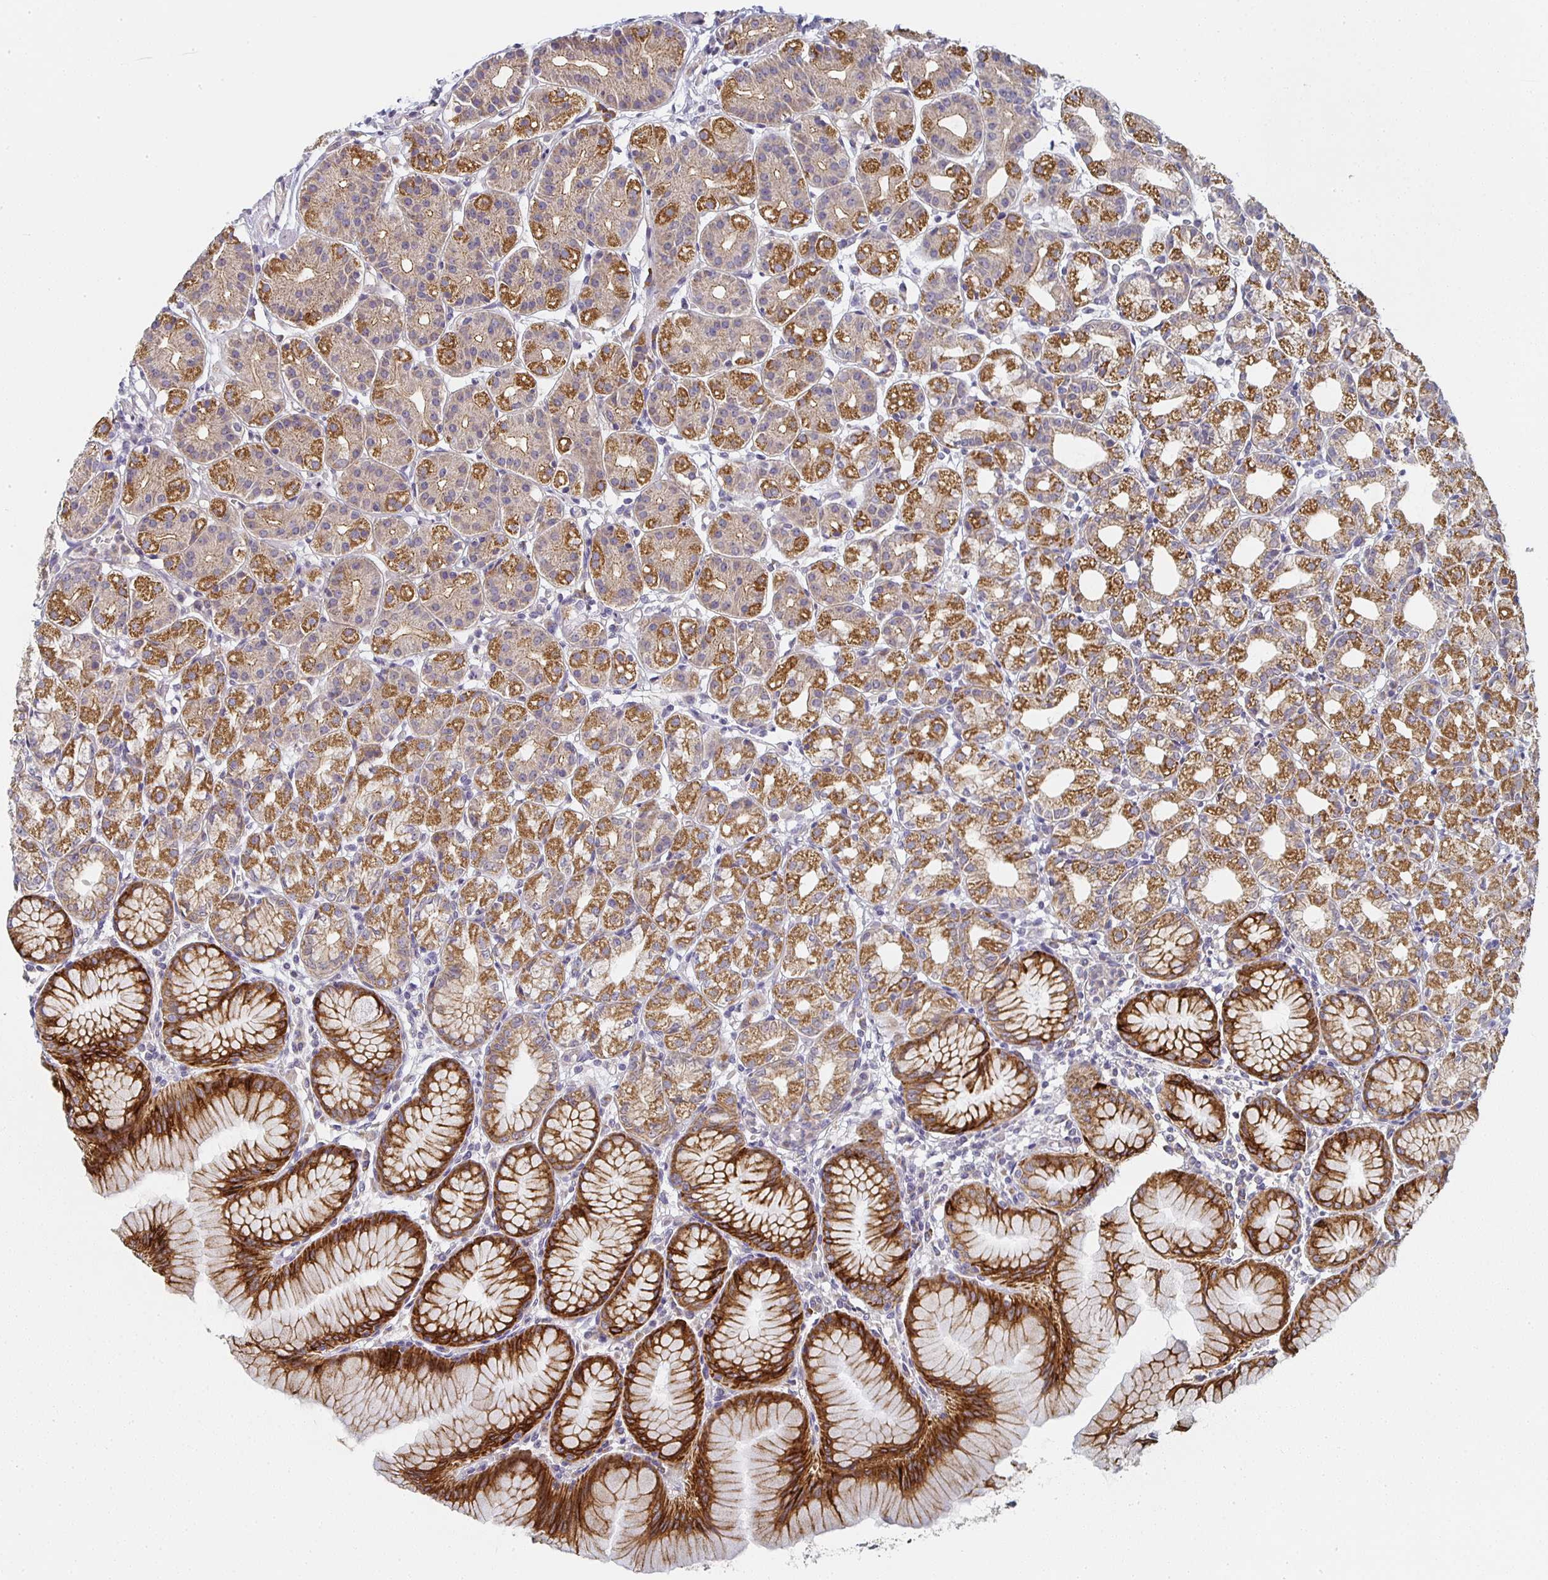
{"staining": {"intensity": "strong", "quantity": "25%-75%", "location": "cytoplasmic/membranous"}, "tissue": "stomach", "cell_type": "Glandular cells", "image_type": "normal", "snomed": [{"axis": "morphology", "description": "Normal tissue, NOS"}, {"axis": "topography", "description": "Stomach"}], "caption": "A photomicrograph of stomach stained for a protein exhibits strong cytoplasmic/membranous brown staining in glandular cells.", "gene": "CTHRC1", "patient": {"sex": "female", "age": 57}}